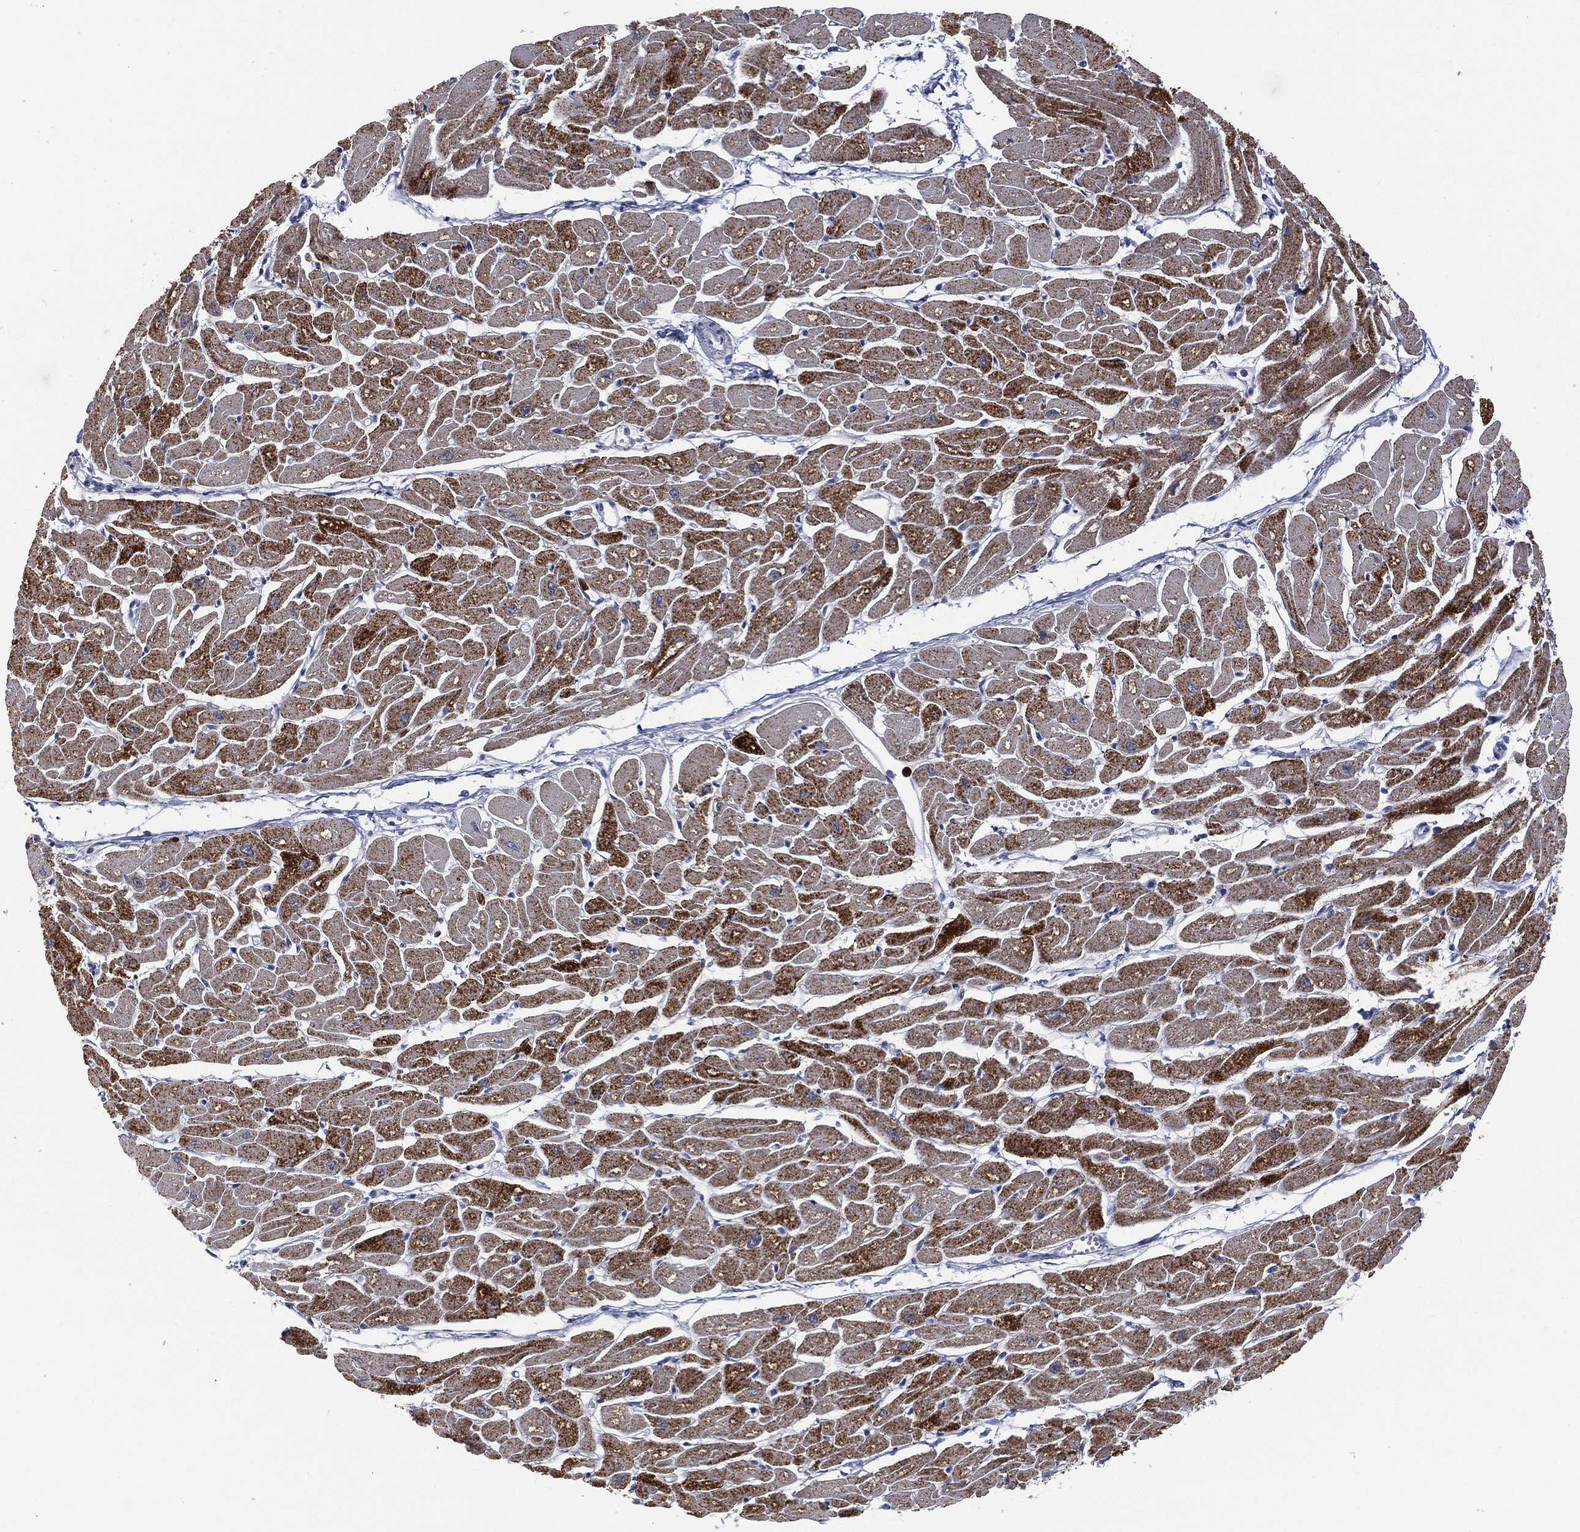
{"staining": {"intensity": "moderate", "quantity": "25%-75%", "location": "cytoplasmic/membranous"}, "tissue": "heart muscle", "cell_type": "Cardiomyocytes", "image_type": "normal", "snomed": [{"axis": "morphology", "description": "Normal tissue, NOS"}, {"axis": "topography", "description": "Heart"}], "caption": "Unremarkable heart muscle displays moderate cytoplasmic/membranous positivity in about 25%-75% of cardiomyocytes (DAB (3,3'-diaminobenzidine) IHC, brown staining for protein, blue staining for nuclei)..", "gene": "BTK", "patient": {"sex": "male", "age": 57}}